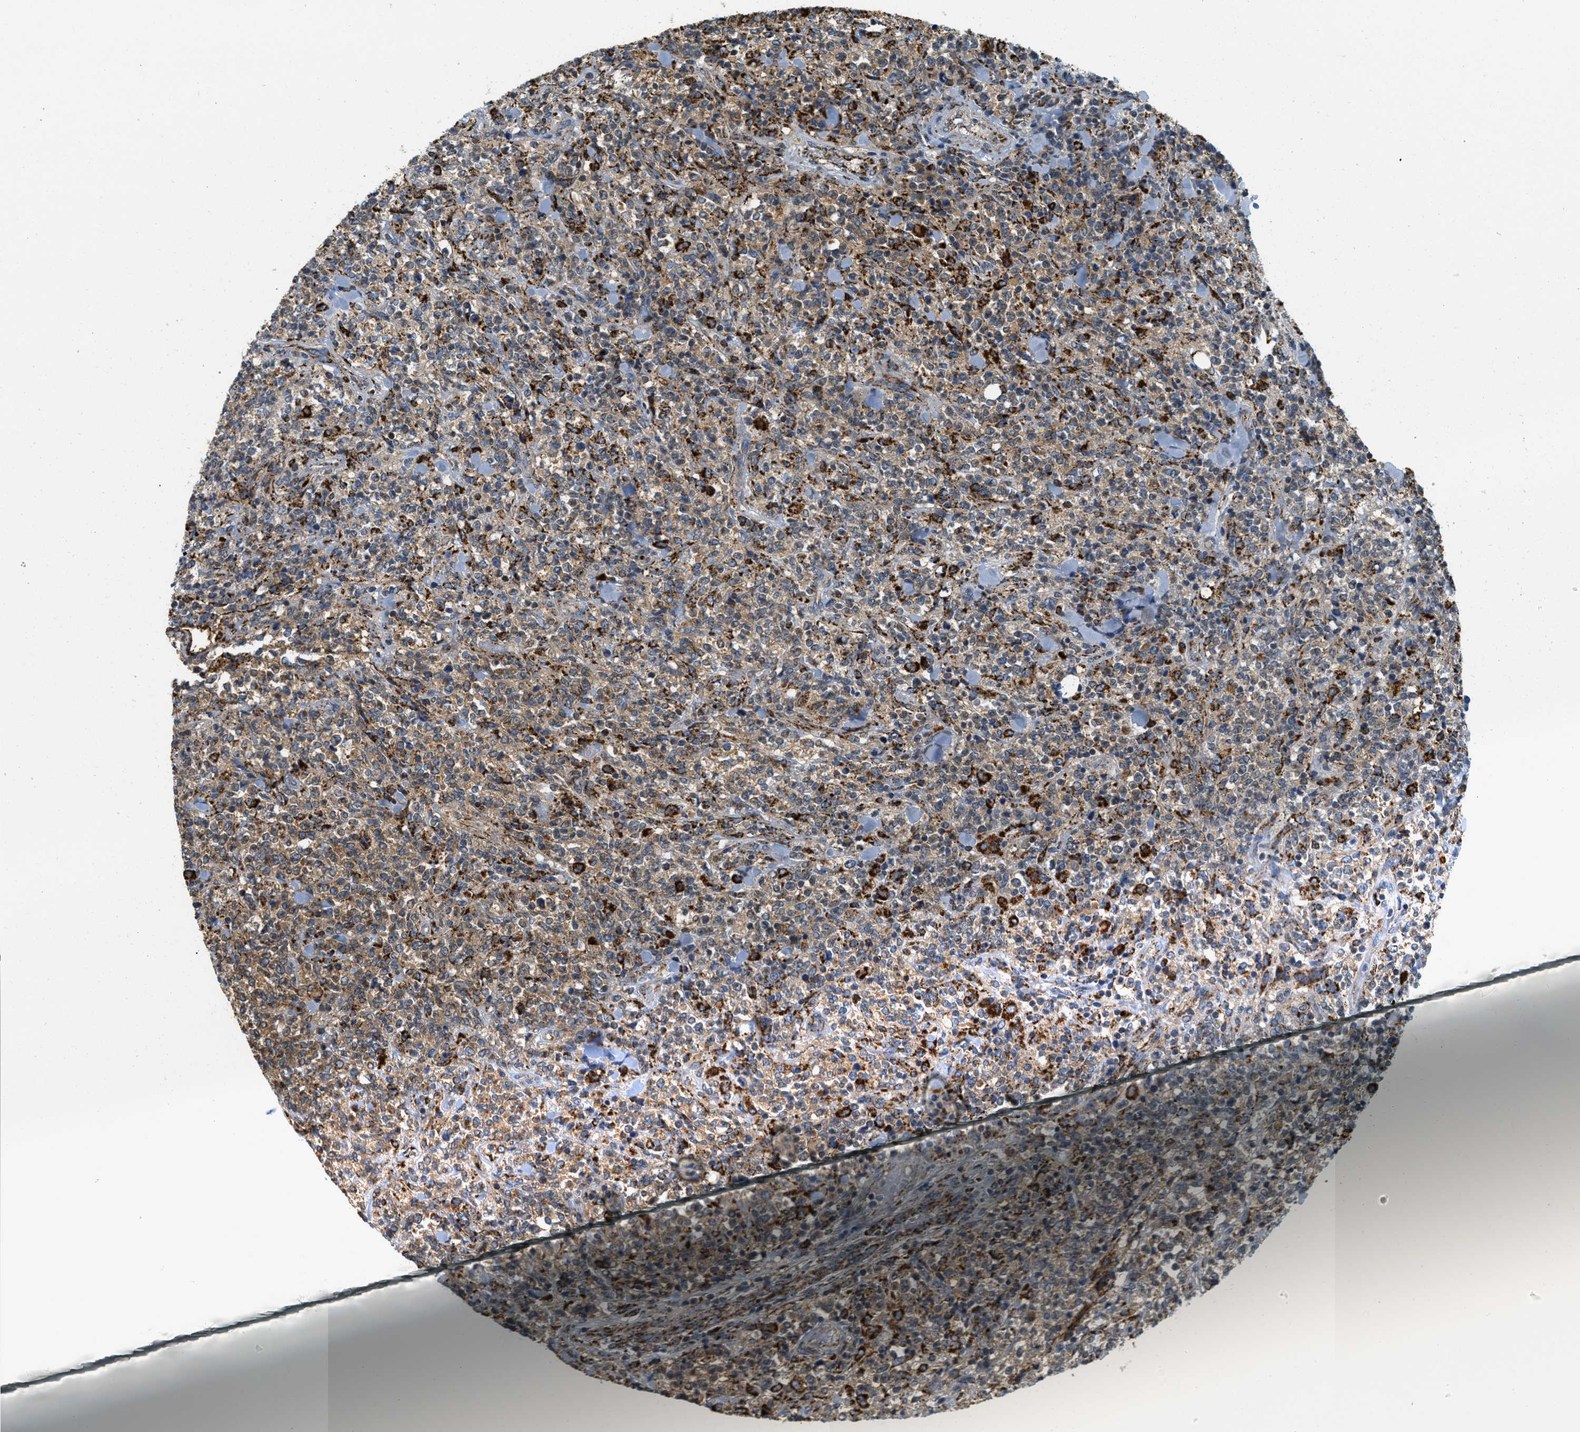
{"staining": {"intensity": "strong", "quantity": ">75%", "location": "cytoplasmic/membranous"}, "tissue": "lymphoma", "cell_type": "Tumor cells", "image_type": "cancer", "snomed": [{"axis": "morphology", "description": "Malignant lymphoma, non-Hodgkin's type, High grade"}, {"axis": "topography", "description": "Soft tissue"}], "caption": "A brown stain labels strong cytoplasmic/membranous staining of a protein in human lymphoma tumor cells.", "gene": "HLCS", "patient": {"sex": "male", "age": 18}}